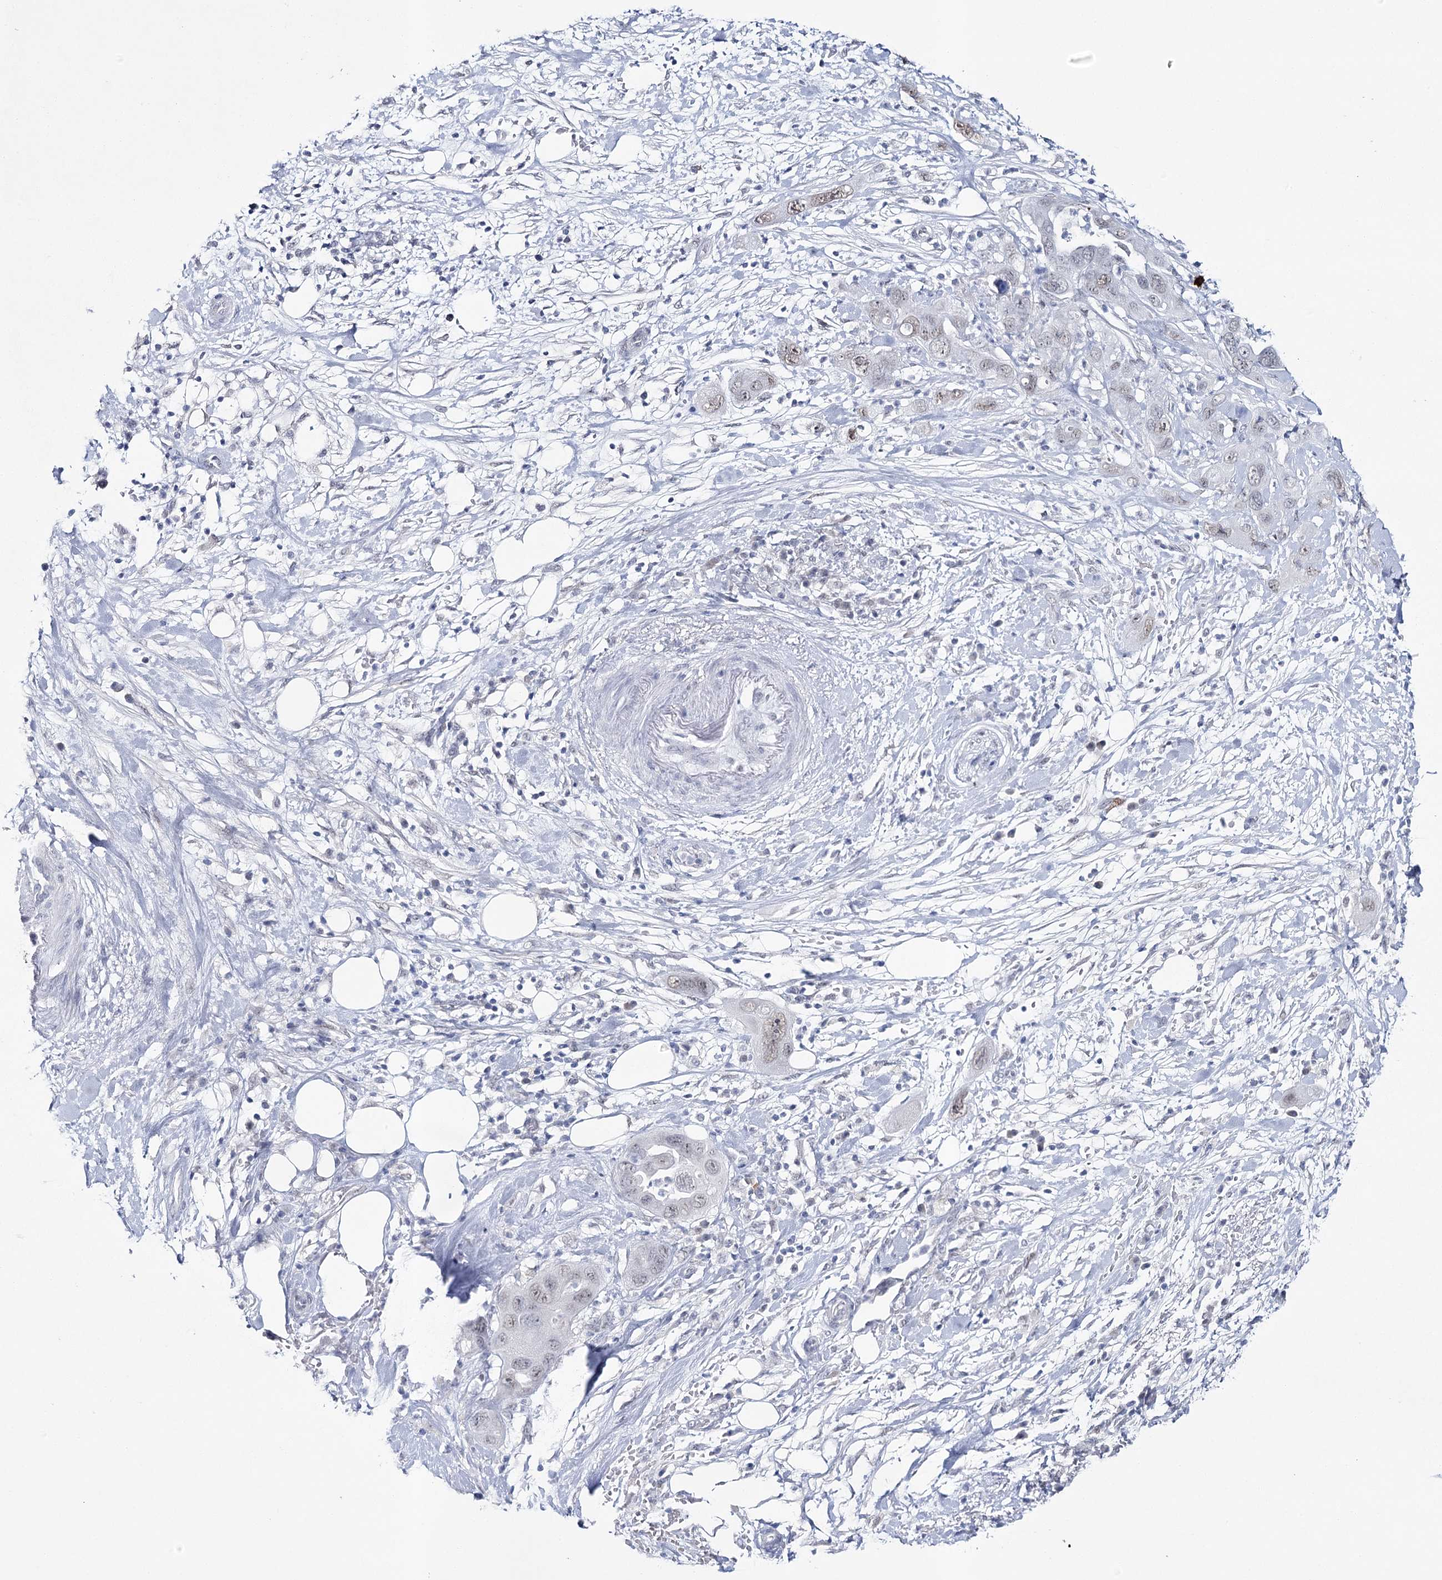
{"staining": {"intensity": "weak", "quantity": "25%-75%", "location": "nuclear"}, "tissue": "pancreatic cancer", "cell_type": "Tumor cells", "image_type": "cancer", "snomed": [{"axis": "morphology", "description": "Adenocarcinoma, NOS"}, {"axis": "topography", "description": "Pancreas"}], "caption": "High-magnification brightfield microscopy of adenocarcinoma (pancreatic) stained with DAB (3,3'-diaminobenzidine) (brown) and counterstained with hematoxylin (blue). tumor cells exhibit weak nuclear staining is seen in about25%-75% of cells. (DAB IHC, brown staining for protein, blue staining for nuclei).", "gene": "ZC3H8", "patient": {"sex": "female", "age": 71}}